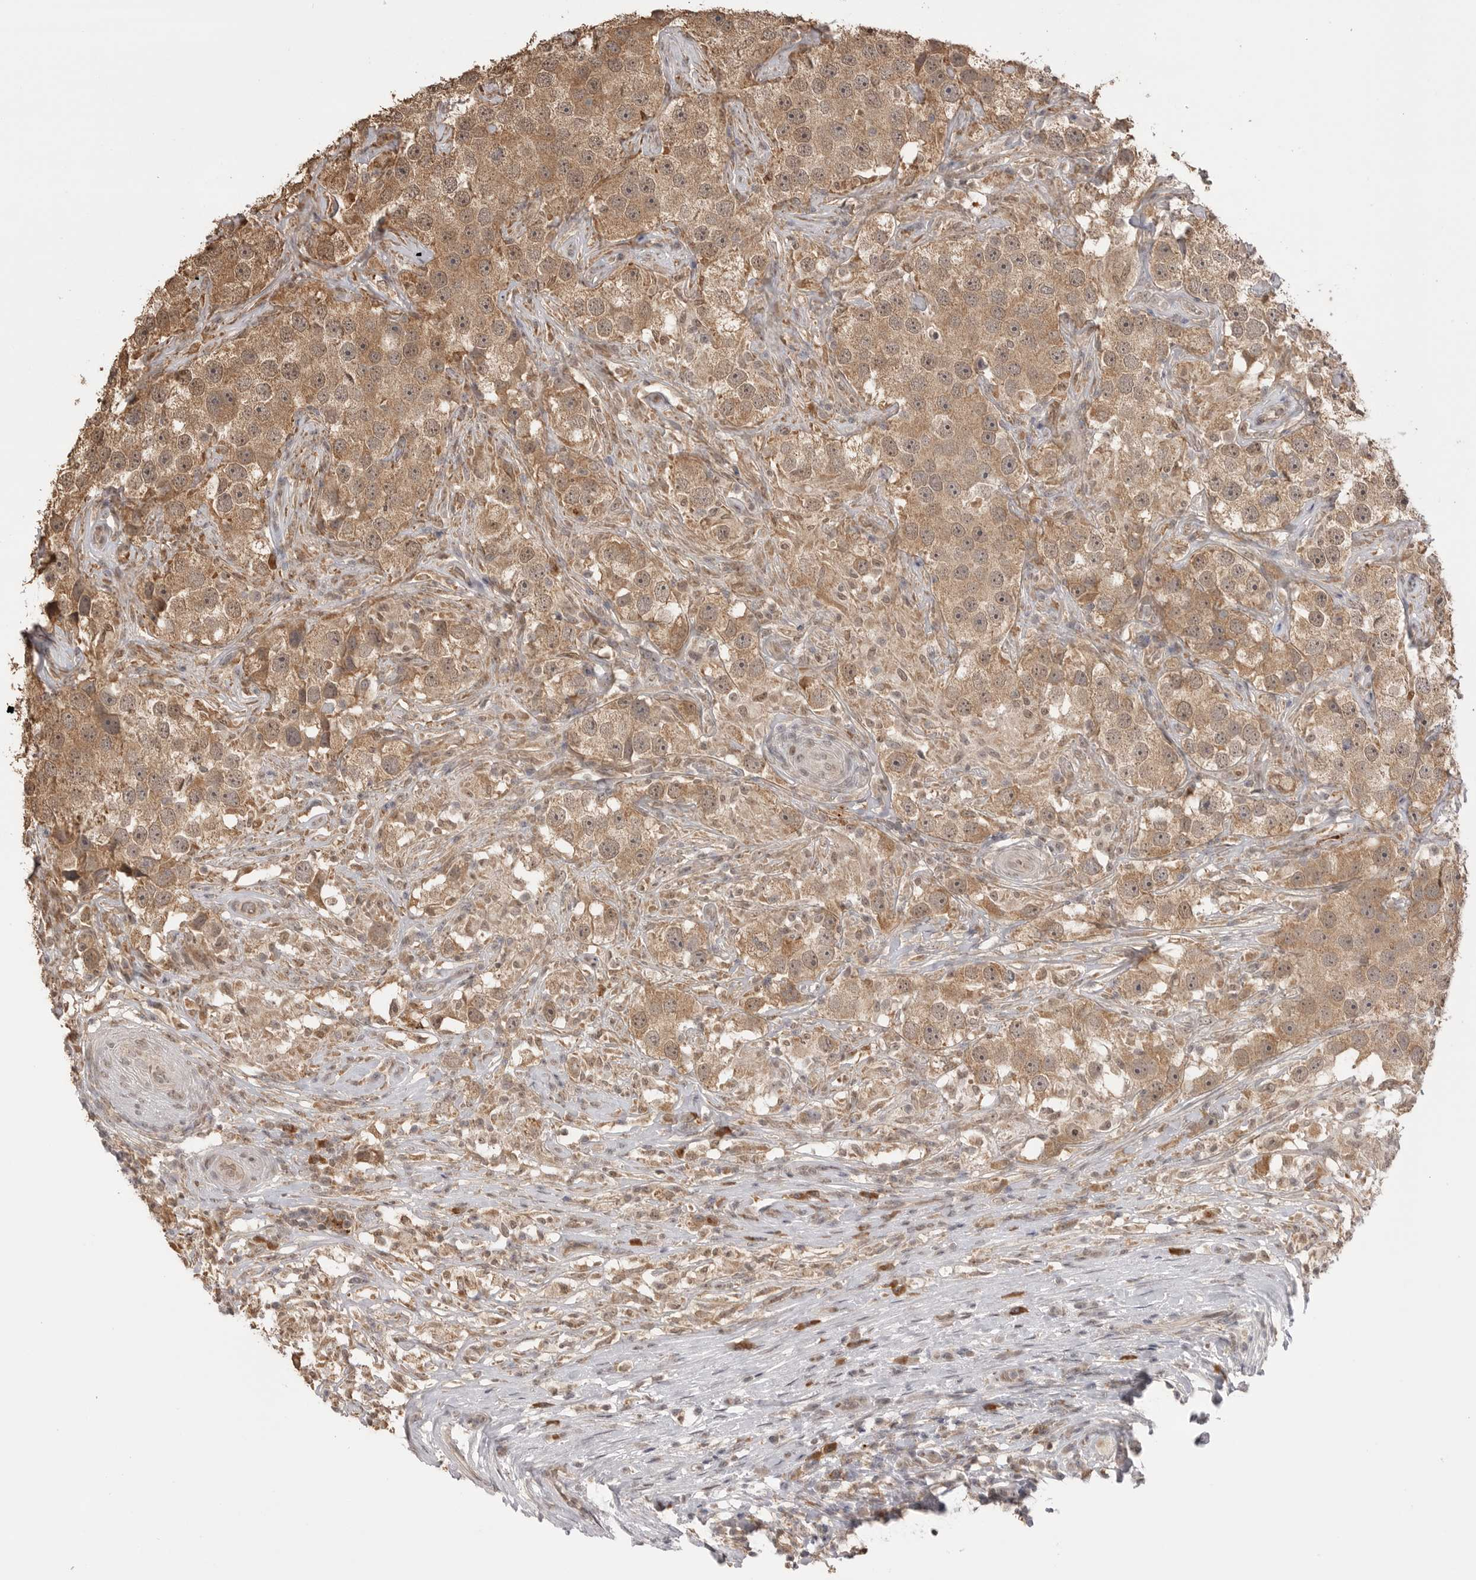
{"staining": {"intensity": "moderate", "quantity": ">75%", "location": "cytoplasmic/membranous"}, "tissue": "testis cancer", "cell_type": "Tumor cells", "image_type": "cancer", "snomed": [{"axis": "morphology", "description": "Seminoma, NOS"}, {"axis": "topography", "description": "Testis"}], "caption": "Testis cancer stained for a protein (brown) displays moderate cytoplasmic/membranous positive positivity in approximately >75% of tumor cells.", "gene": "ASPSCR1", "patient": {"sex": "male", "age": 49}}